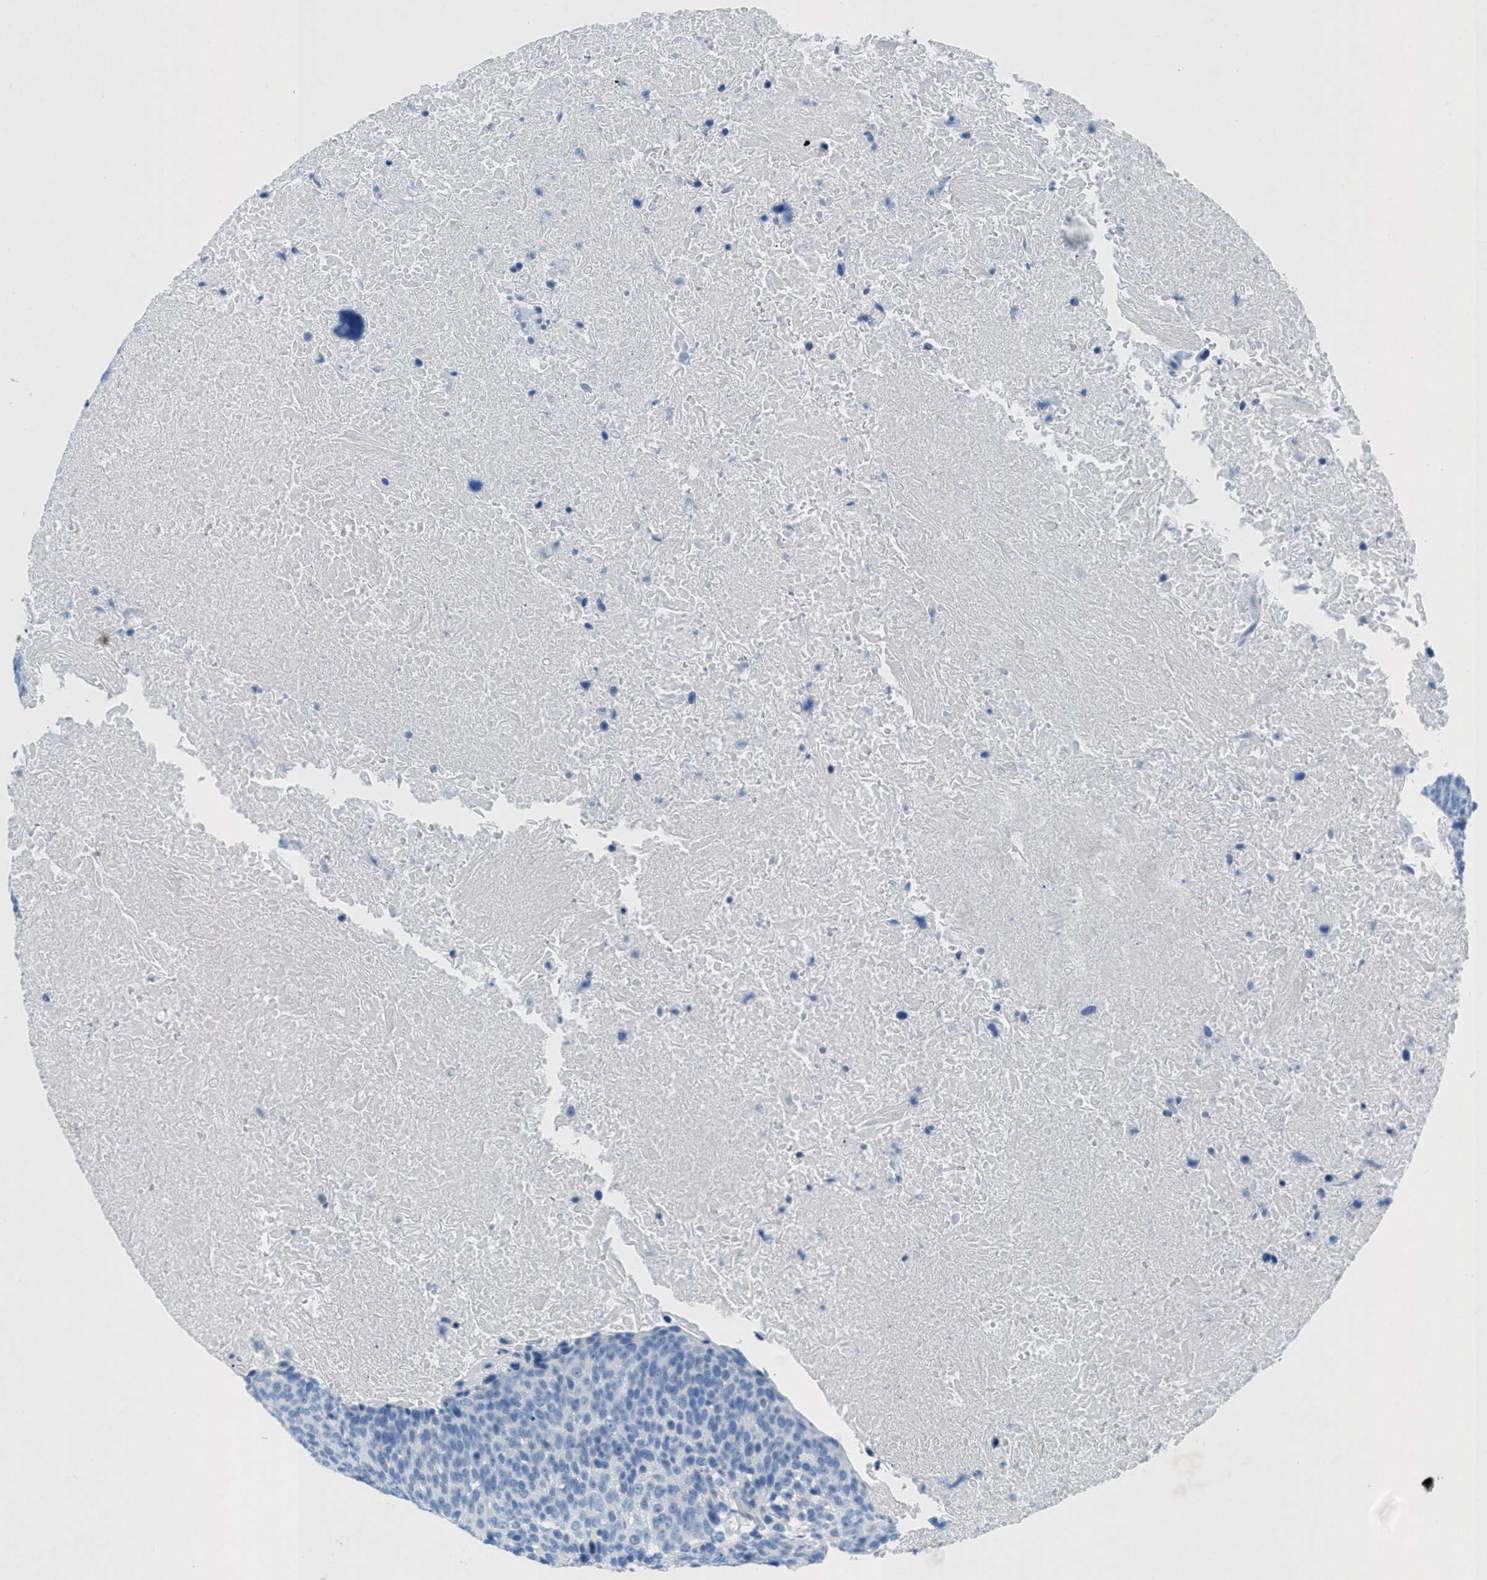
{"staining": {"intensity": "negative", "quantity": "none", "location": "none"}, "tissue": "head and neck cancer", "cell_type": "Tumor cells", "image_type": "cancer", "snomed": [{"axis": "morphology", "description": "Squamous cell carcinoma, NOS"}, {"axis": "morphology", "description": "Squamous cell carcinoma, metastatic, NOS"}, {"axis": "topography", "description": "Lymph node"}, {"axis": "topography", "description": "Head-Neck"}], "caption": "Head and neck squamous cell carcinoma stained for a protein using immunohistochemistry (IHC) demonstrates no expression tumor cells.", "gene": "GALNT17", "patient": {"sex": "male", "age": 62}}